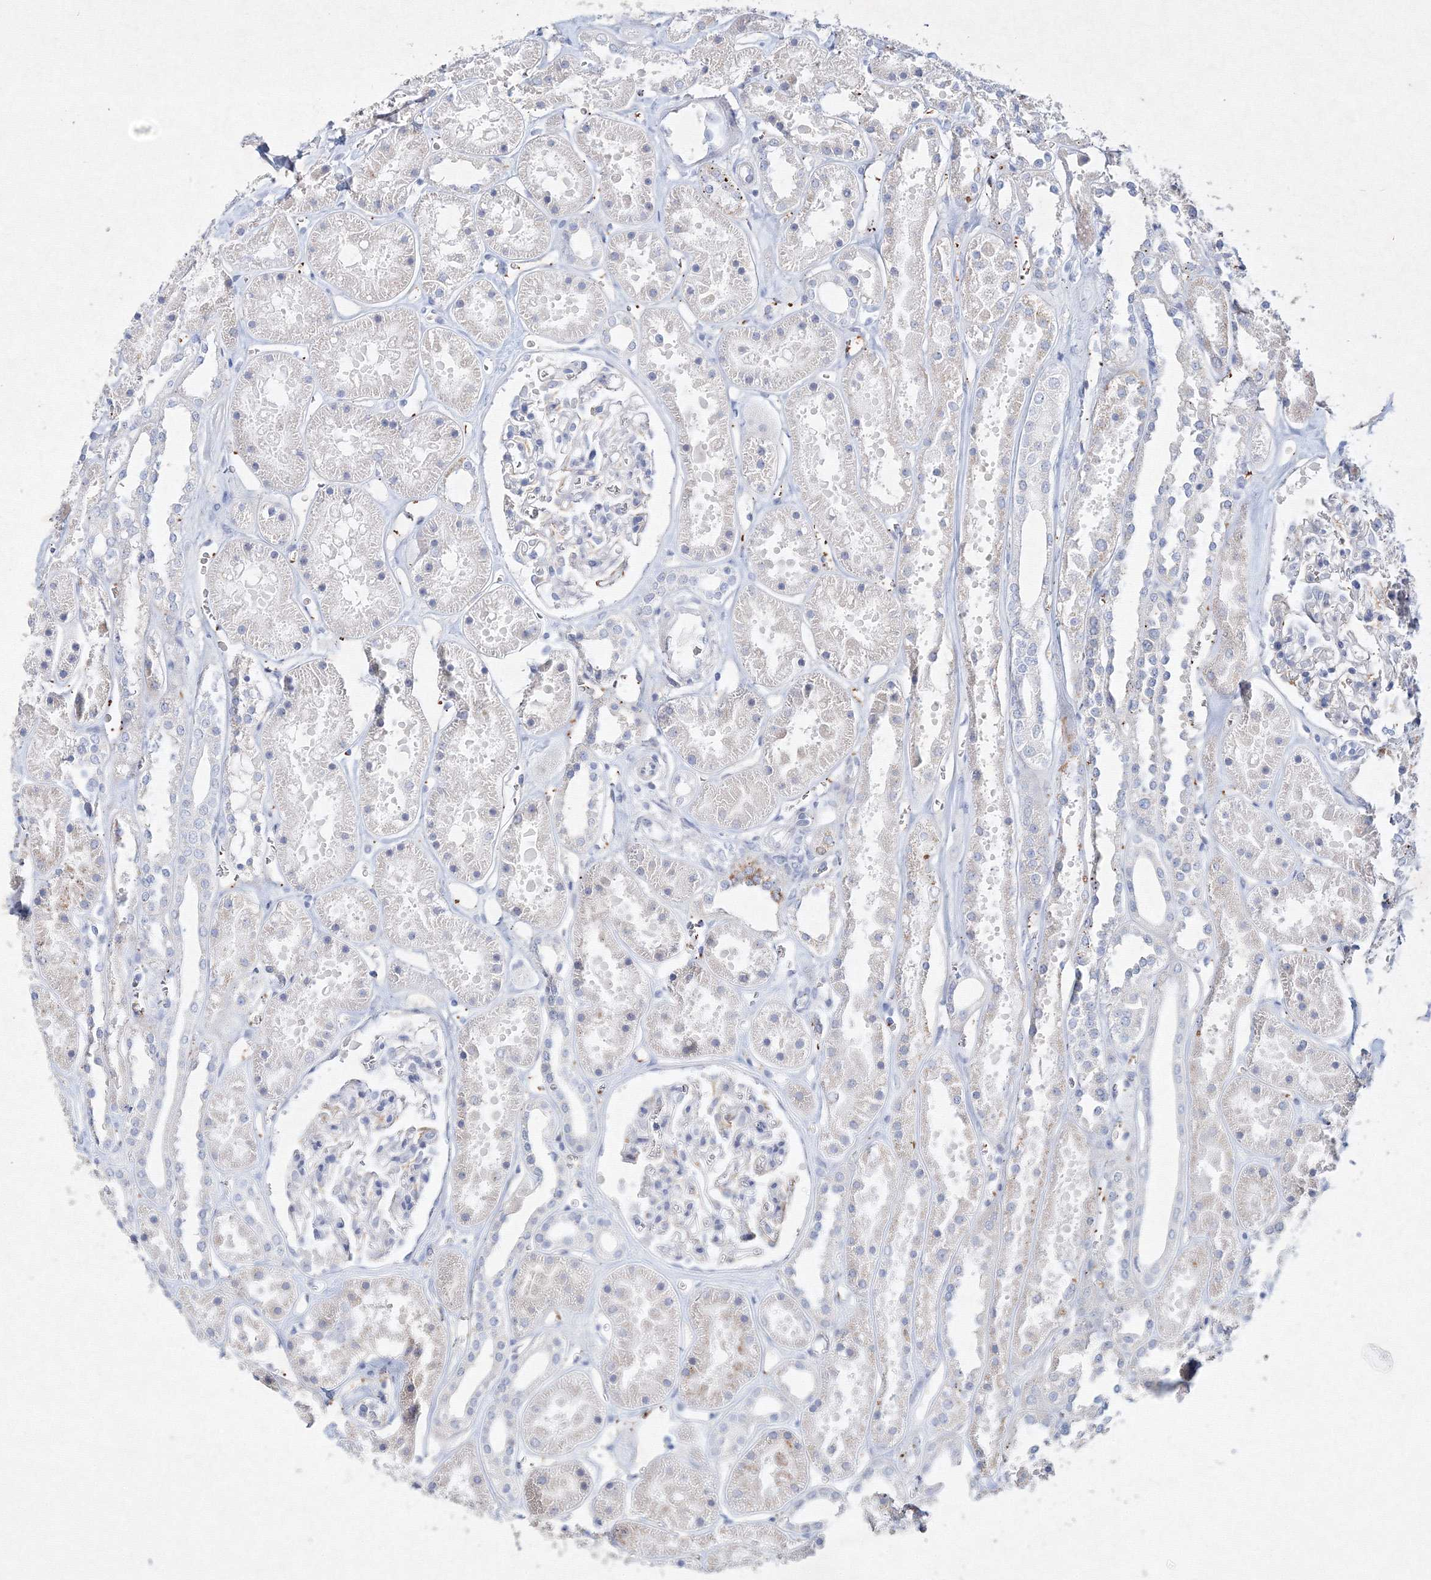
{"staining": {"intensity": "negative", "quantity": "none", "location": "none"}, "tissue": "kidney", "cell_type": "Cells in glomeruli", "image_type": "normal", "snomed": [{"axis": "morphology", "description": "Normal tissue, NOS"}, {"axis": "topography", "description": "Kidney"}], "caption": "DAB (3,3'-diaminobenzidine) immunohistochemical staining of normal human kidney displays no significant staining in cells in glomeruli.", "gene": "CXXC4", "patient": {"sex": "female", "age": 41}}